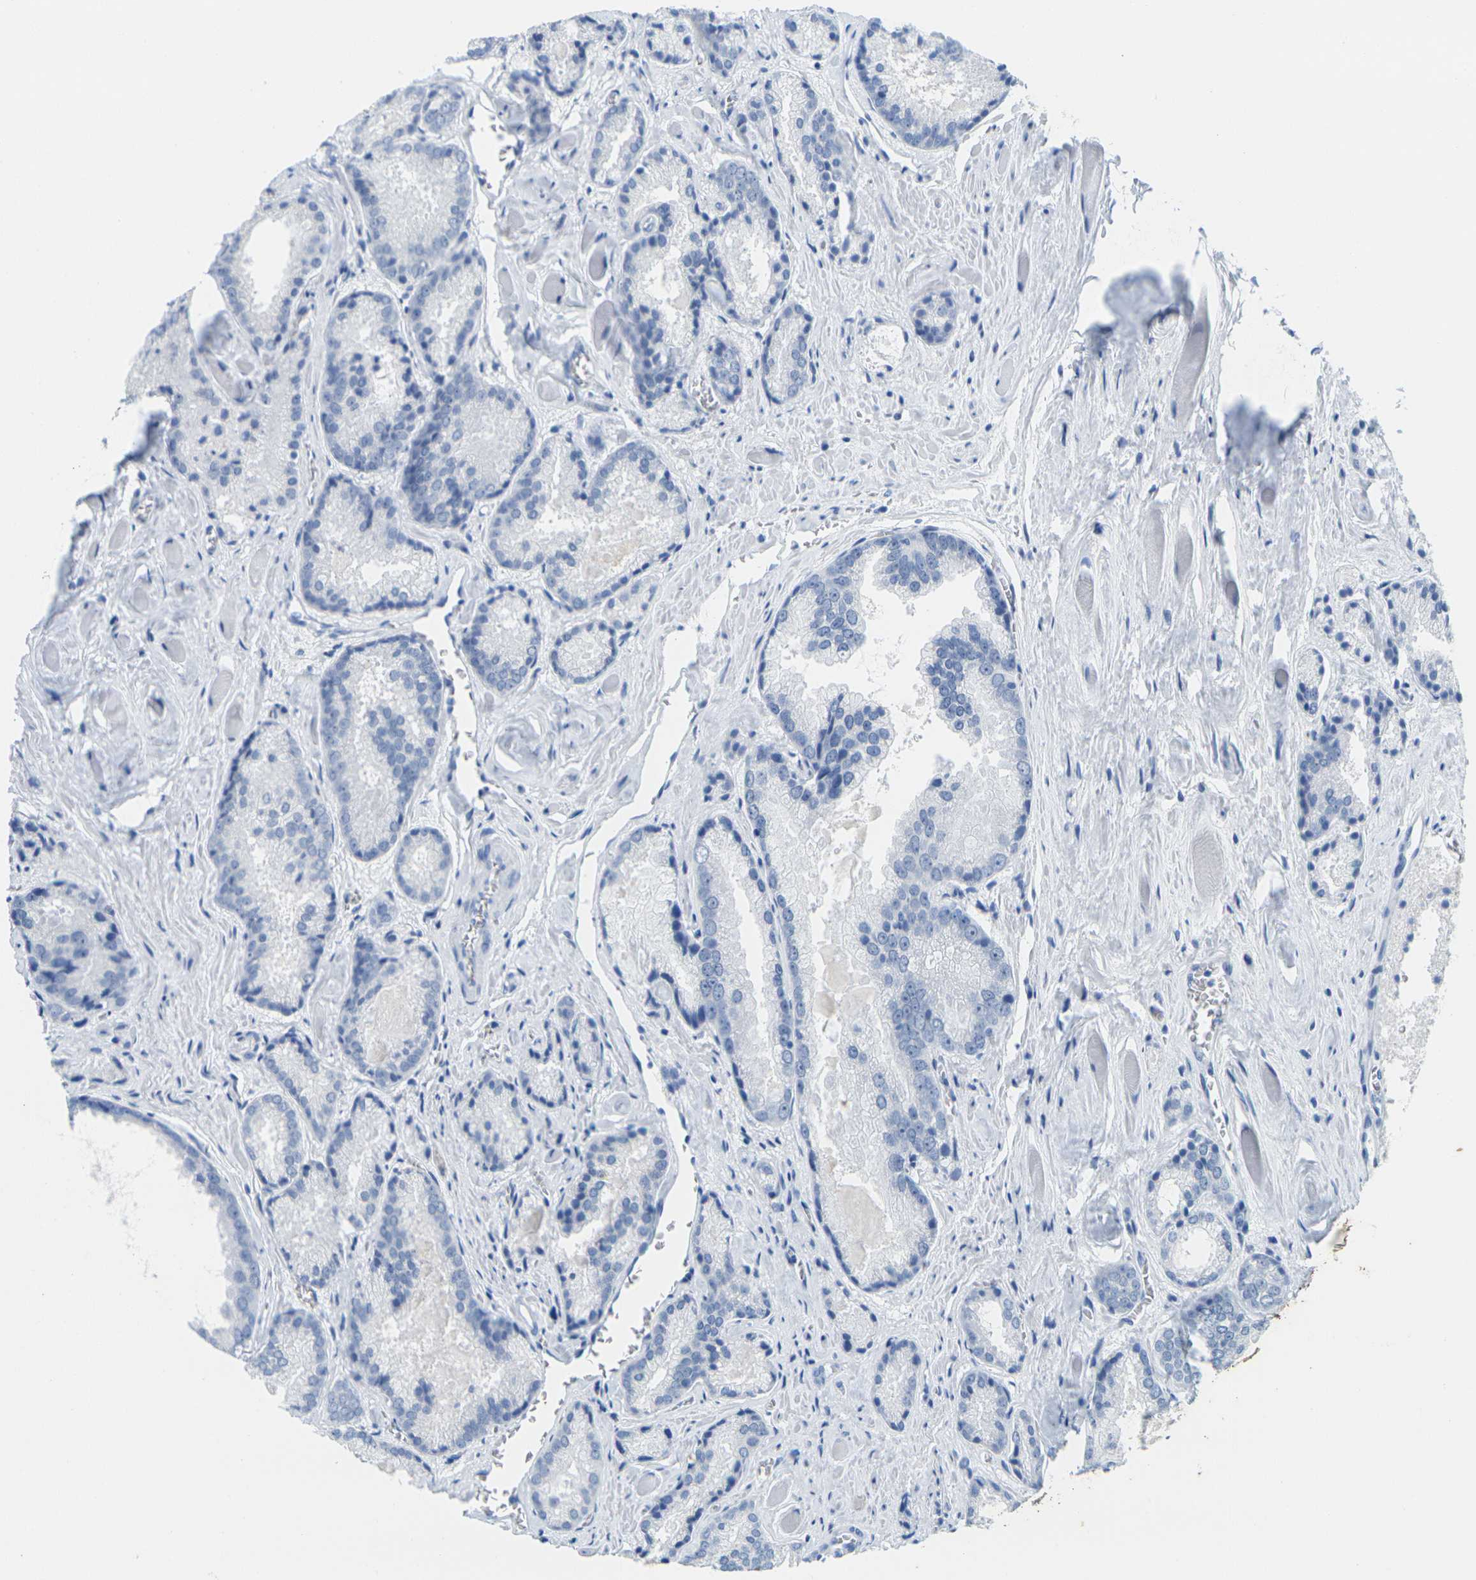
{"staining": {"intensity": "negative", "quantity": "none", "location": "none"}, "tissue": "prostate cancer", "cell_type": "Tumor cells", "image_type": "cancer", "snomed": [{"axis": "morphology", "description": "Adenocarcinoma, Low grade"}, {"axis": "topography", "description": "Prostate"}], "caption": "IHC of prostate adenocarcinoma (low-grade) exhibits no staining in tumor cells.", "gene": "FAM3D", "patient": {"sex": "male", "age": 64}}